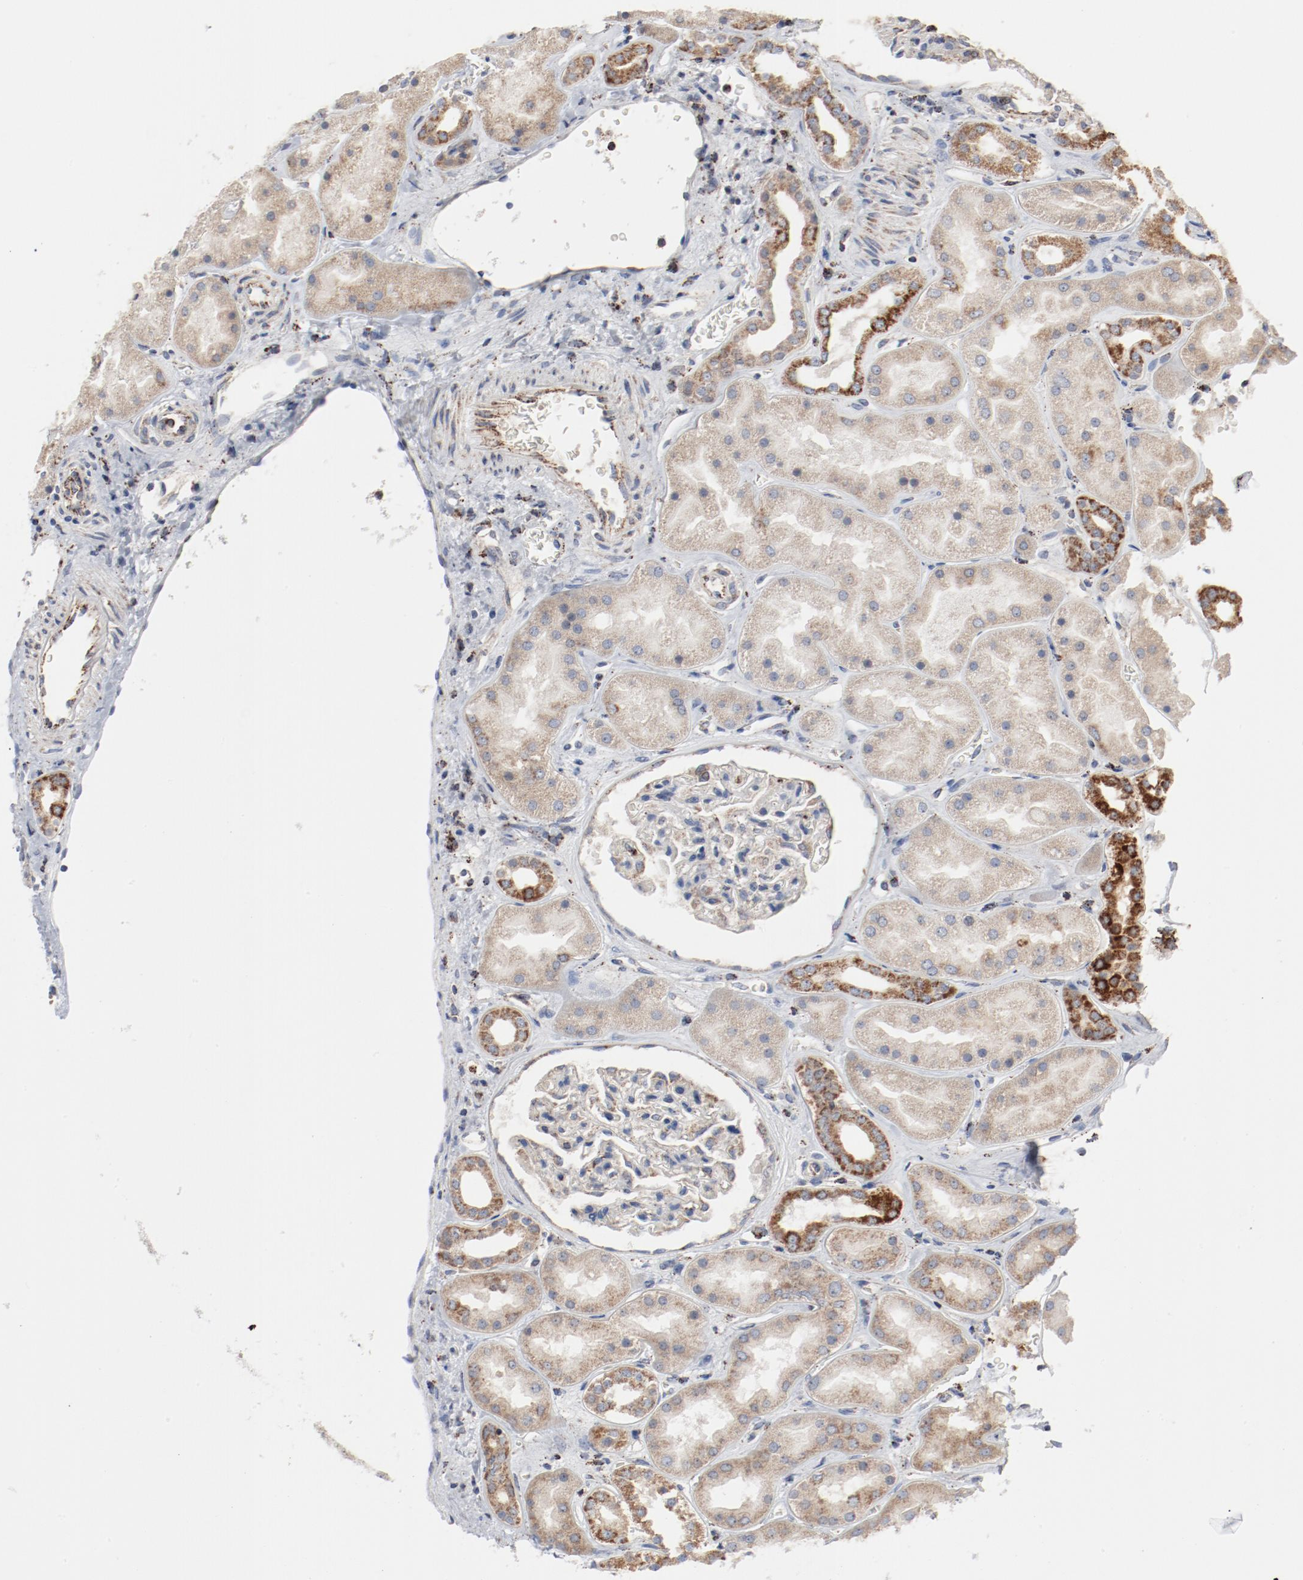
{"staining": {"intensity": "weak", "quantity": "<25%", "location": "cytoplasmic/membranous"}, "tissue": "kidney", "cell_type": "Cells in glomeruli", "image_type": "normal", "snomed": [{"axis": "morphology", "description": "Normal tissue, NOS"}, {"axis": "topography", "description": "Kidney"}], "caption": "Immunohistochemistry photomicrograph of normal kidney stained for a protein (brown), which reveals no positivity in cells in glomeruli. Brightfield microscopy of immunohistochemistry stained with DAB (brown) and hematoxylin (blue), captured at high magnification.", "gene": "SETD3", "patient": {"sex": "male", "age": 28}}